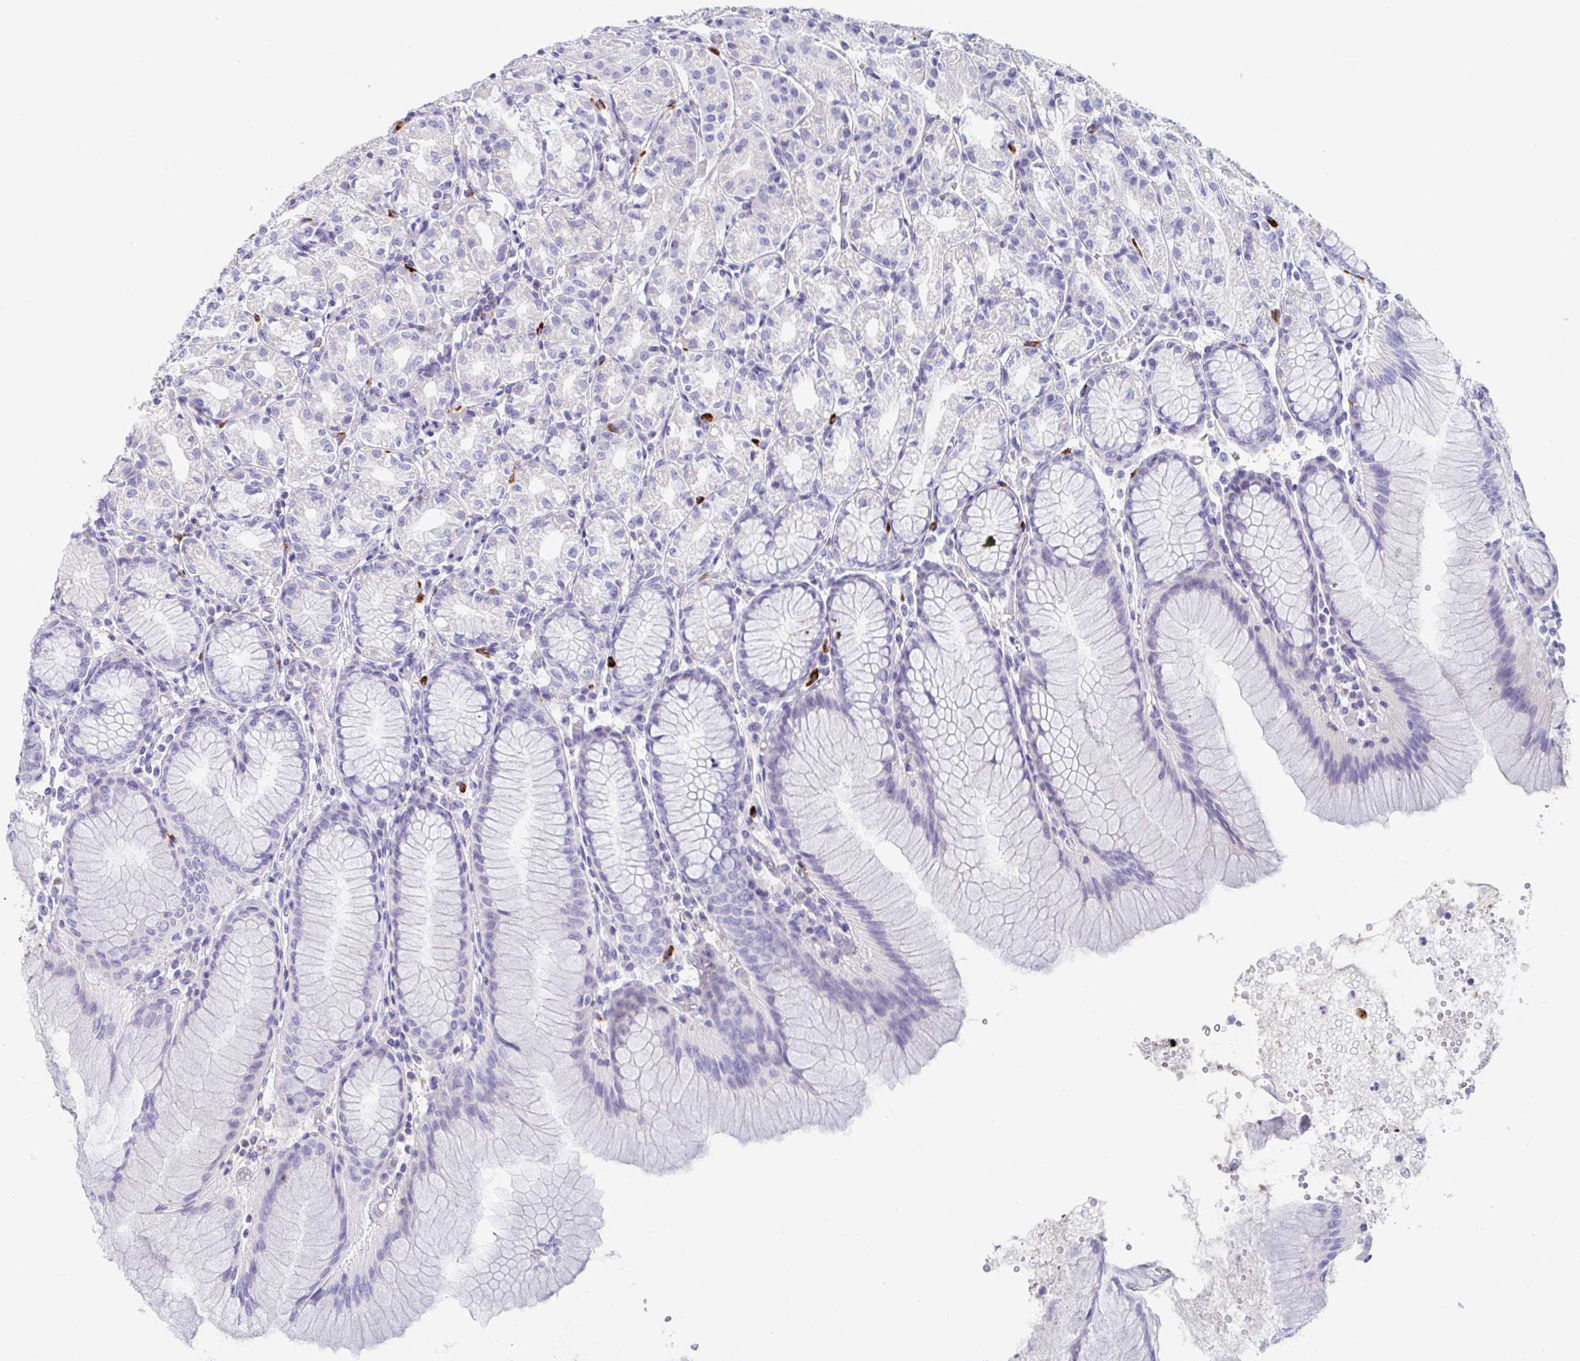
{"staining": {"intensity": "negative", "quantity": "none", "location": "none"}, "tissue": "stomach", "cell_type": "Glandular cells", "image_type": "normal", "snomed": [{"axis": "morphology", "description": "Normal tissue, NOS"}, {"axis": "topography", "description": "Stomach"}], "caption": "The histopathology image reveals no staining of glandular cells in benign stomach. (DAB immunohistochemistry (IHC), high magnification).", "gene": "PLA2G1B", "patient": {"sex": "female", "age": 57}}